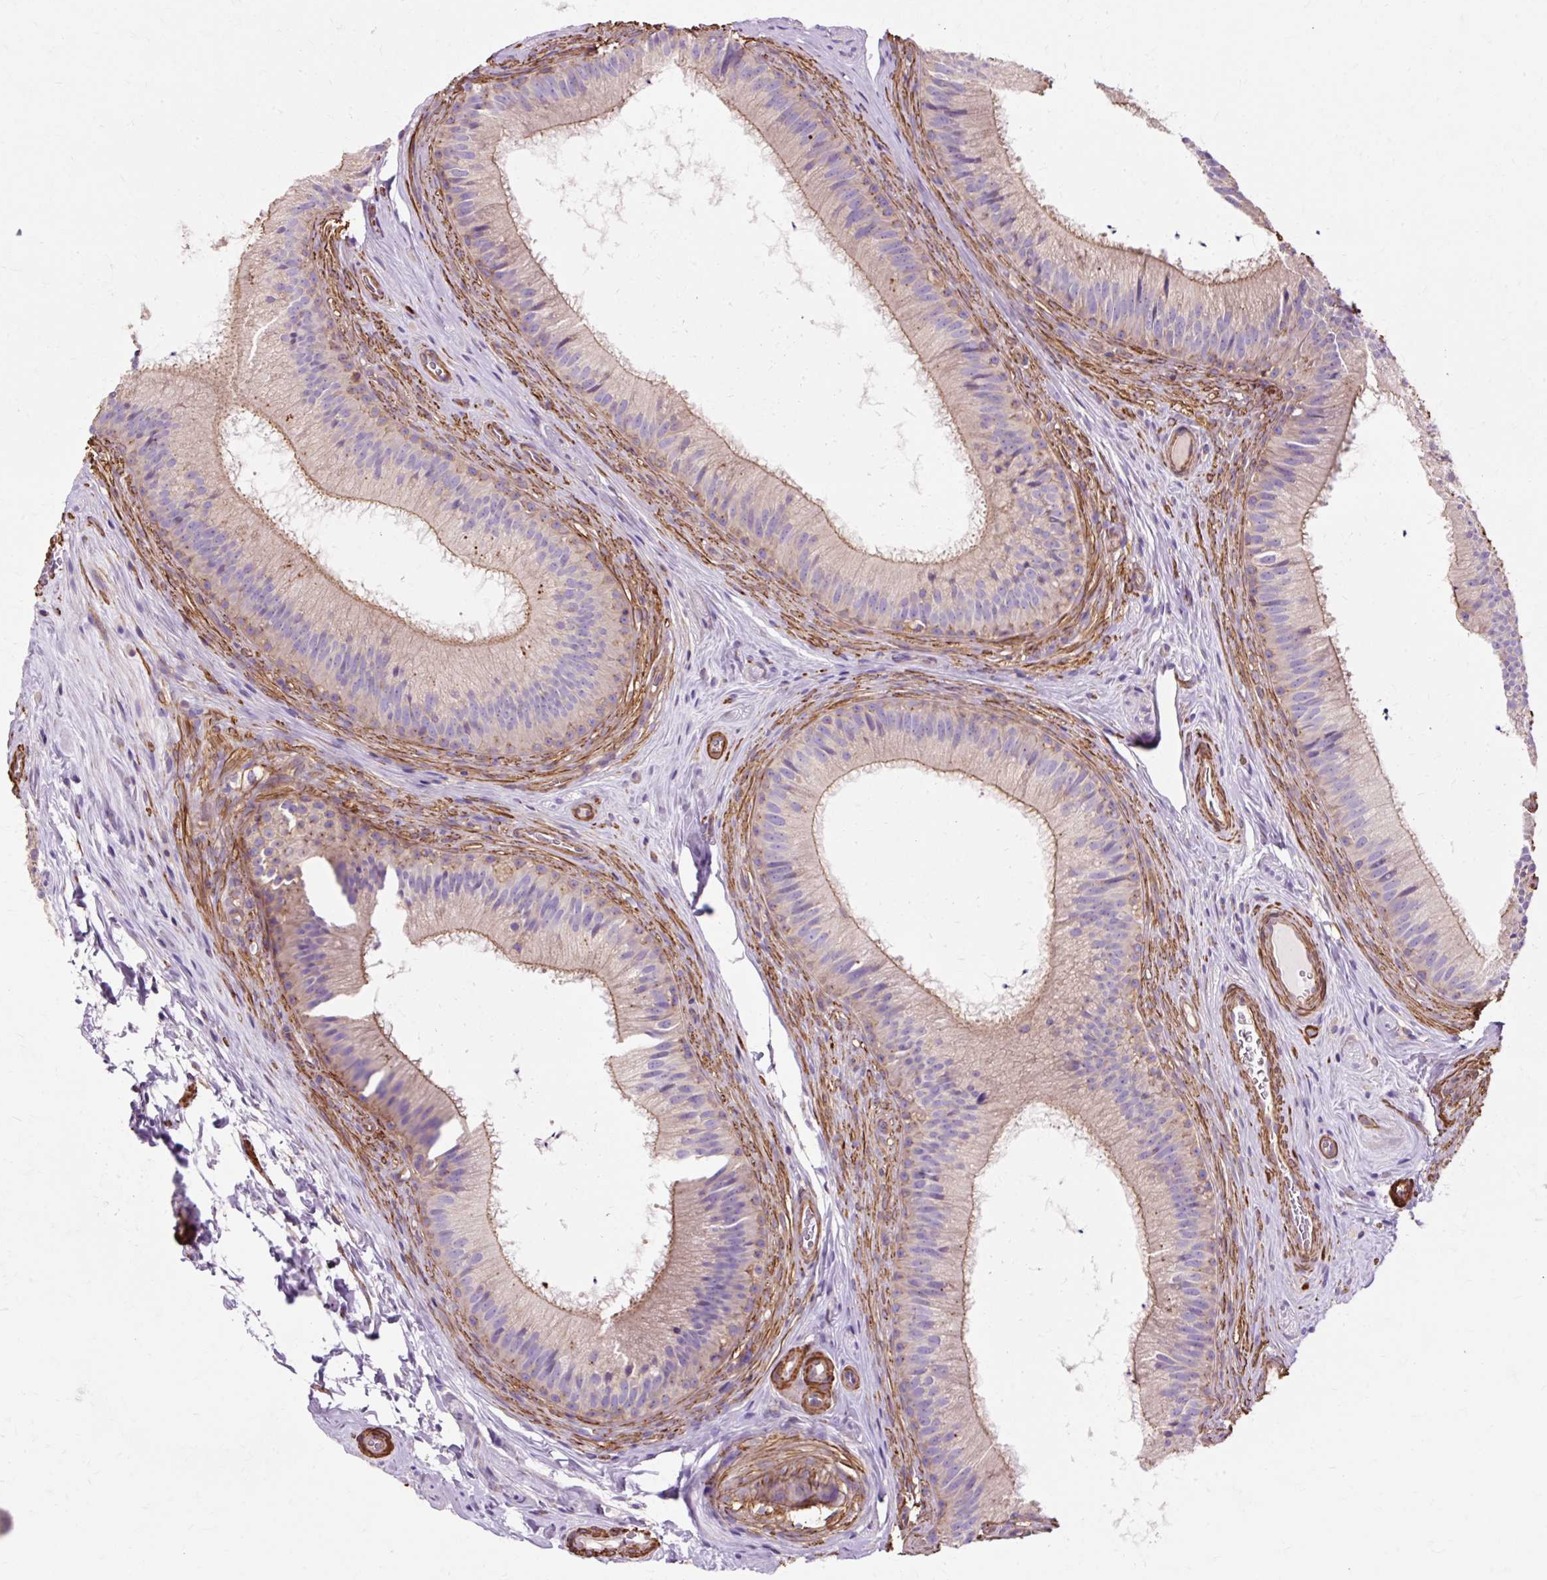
{"staining": {"intensity": "moderate", "quantity": "<25%", "location": "cytoplasmic/membranous"}, "tissue": "epididymis", "cell_type": "Glandular cells", "image_type": "normal", "snomed": [{"axis": "morphology", "description": "Normal tissue, NOS"}, {"axis": "topography", "description": "Epididymis"}], "caption": "Moderate cytoplasmic/membranous staining for a protein is identified in about <25% of glandular cells of unremarkable epididymis using IHC.", "gene": "TBC1D2B", "patient": {"sex": "male", "age": 24}}